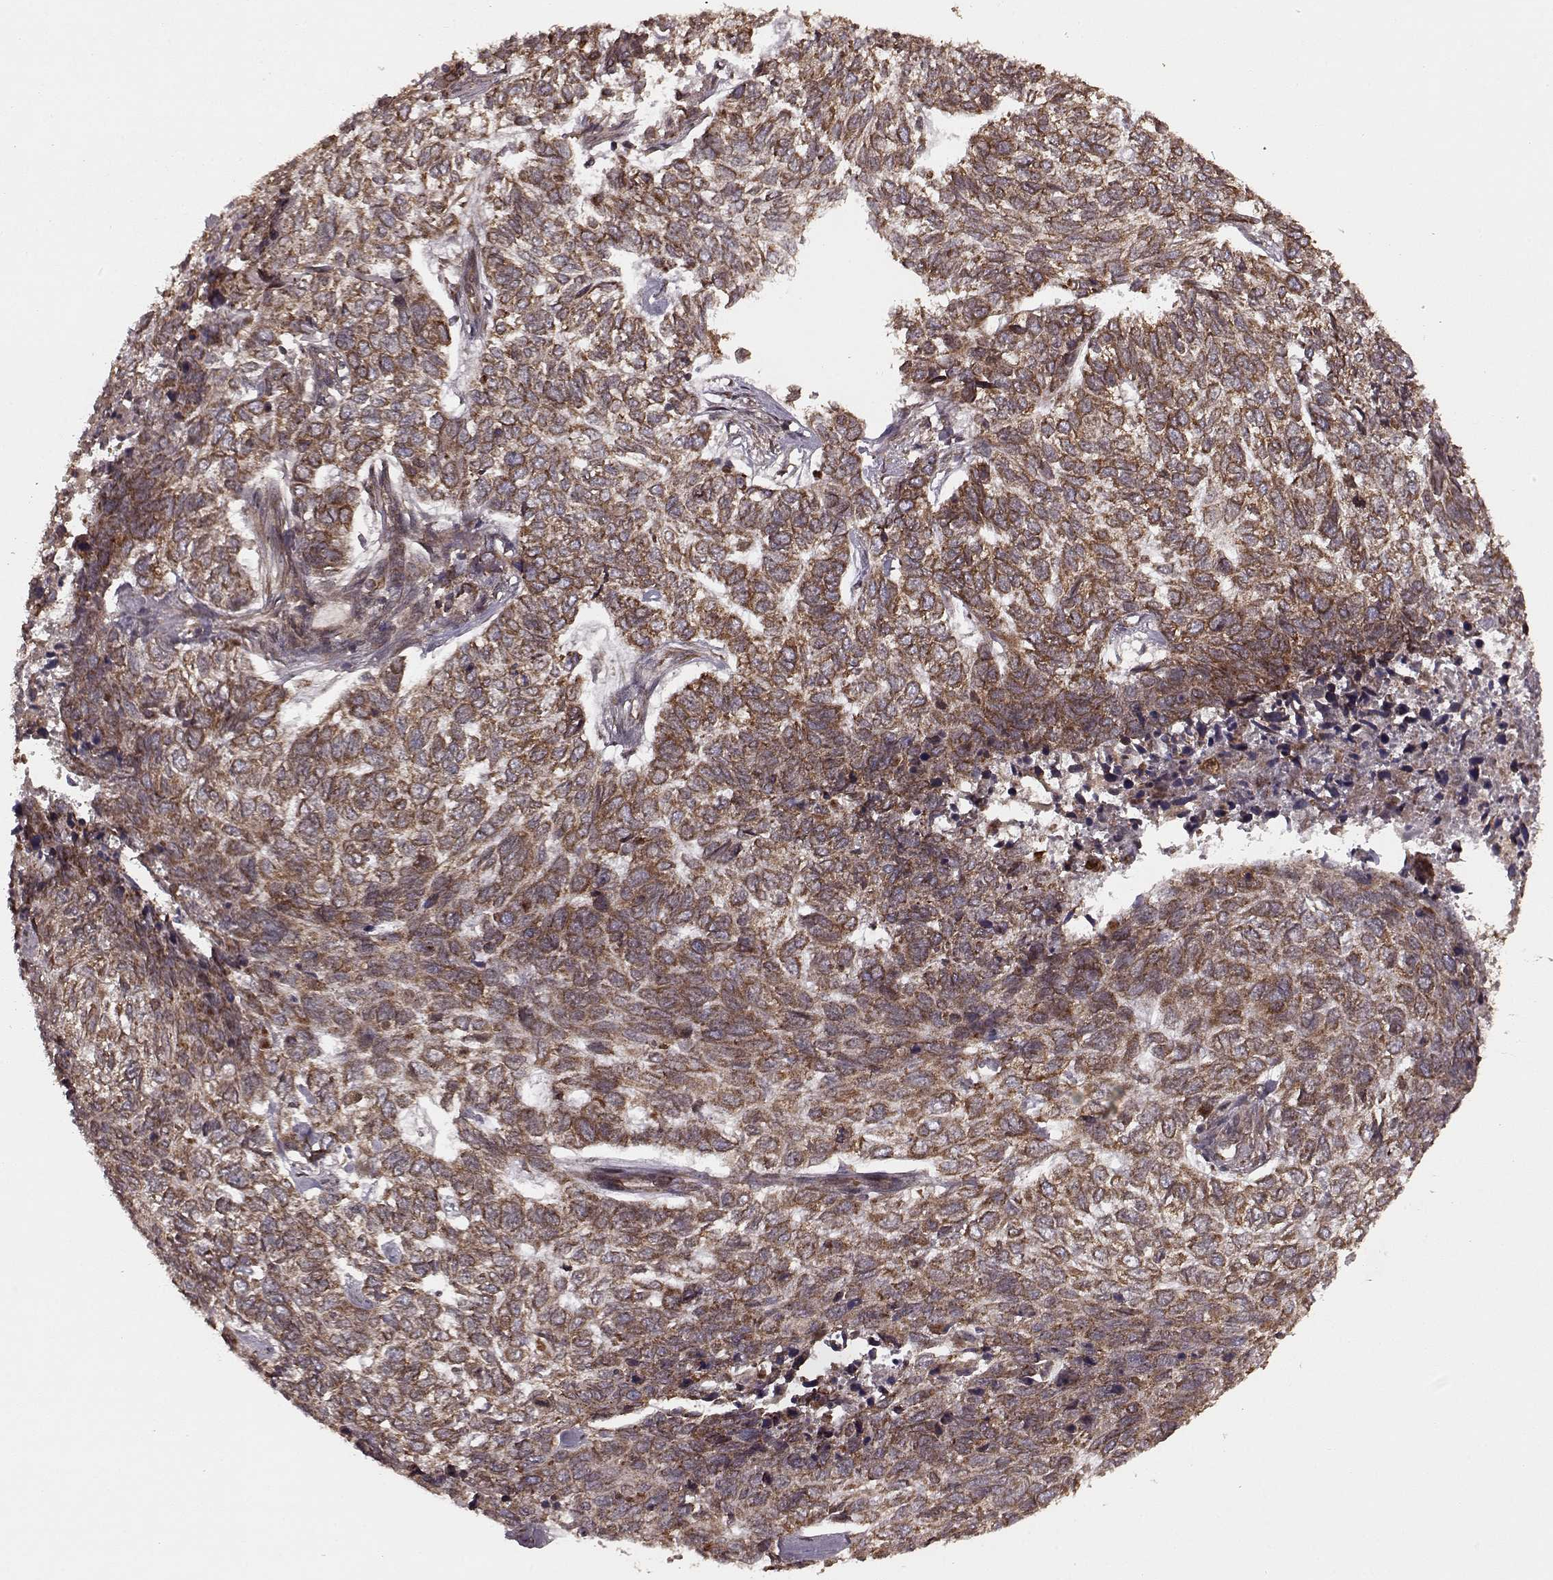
{"staining": {"intensity": "strong", "quantity": ">75%", "location": "cytoplasmic/membranous"}, "tissue": "skin cancer", "cell_type": "Tumor cells", "image_type": "cancer", "snomed": [{"axis": "morphology", "description": "Basal cell carcinoma"}, {"axis": "topography", "description": "Skin"}], "caption": "Immunohistochemistry (DAB (3,3'-diaminobenzidine)) staining of human skin cancer displays strong cytoplasmic/membranous protein staining in about >75% of tumor cells.", "gene": "AGPAT1", "patient": {"sex": "female", "age": 65}}